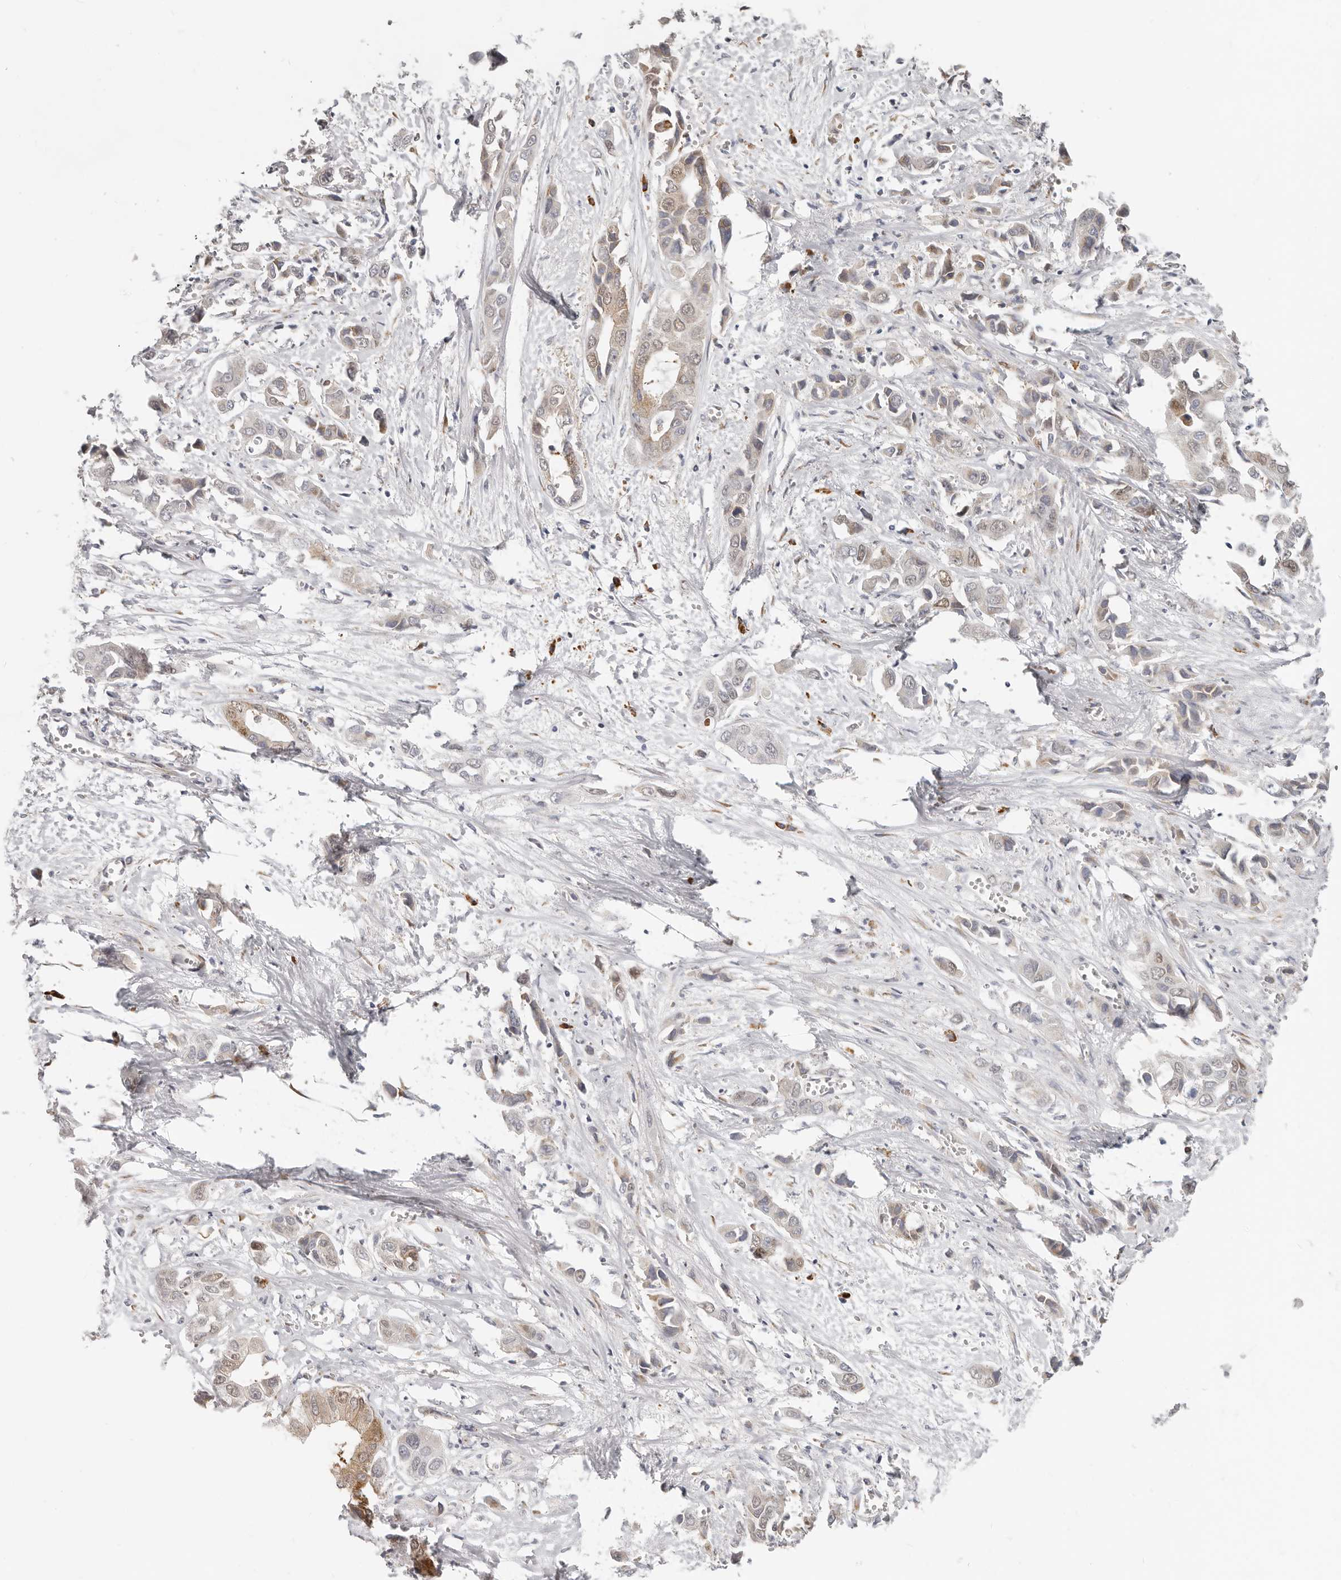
{"staining": {"intensity": "weak", "quantity": "25%-75%", "location": "cytoplasmic/membranous"}, "tissue": "liver cancer", "cell_type": "Tumor cells", "image_type": "cancer", "snomed": [{"axis": "morphology", "description": "Cholangiocarcinoma"}, {"axis": "topography", "description": "Liver"}], "caption": "Weak cytoplasmic/membranous expression is appreciated in approximately 25%-75% of tumor cells in liver cancer.", "gene": "IL32", "patient": {"sex": "female", "age": 52}}